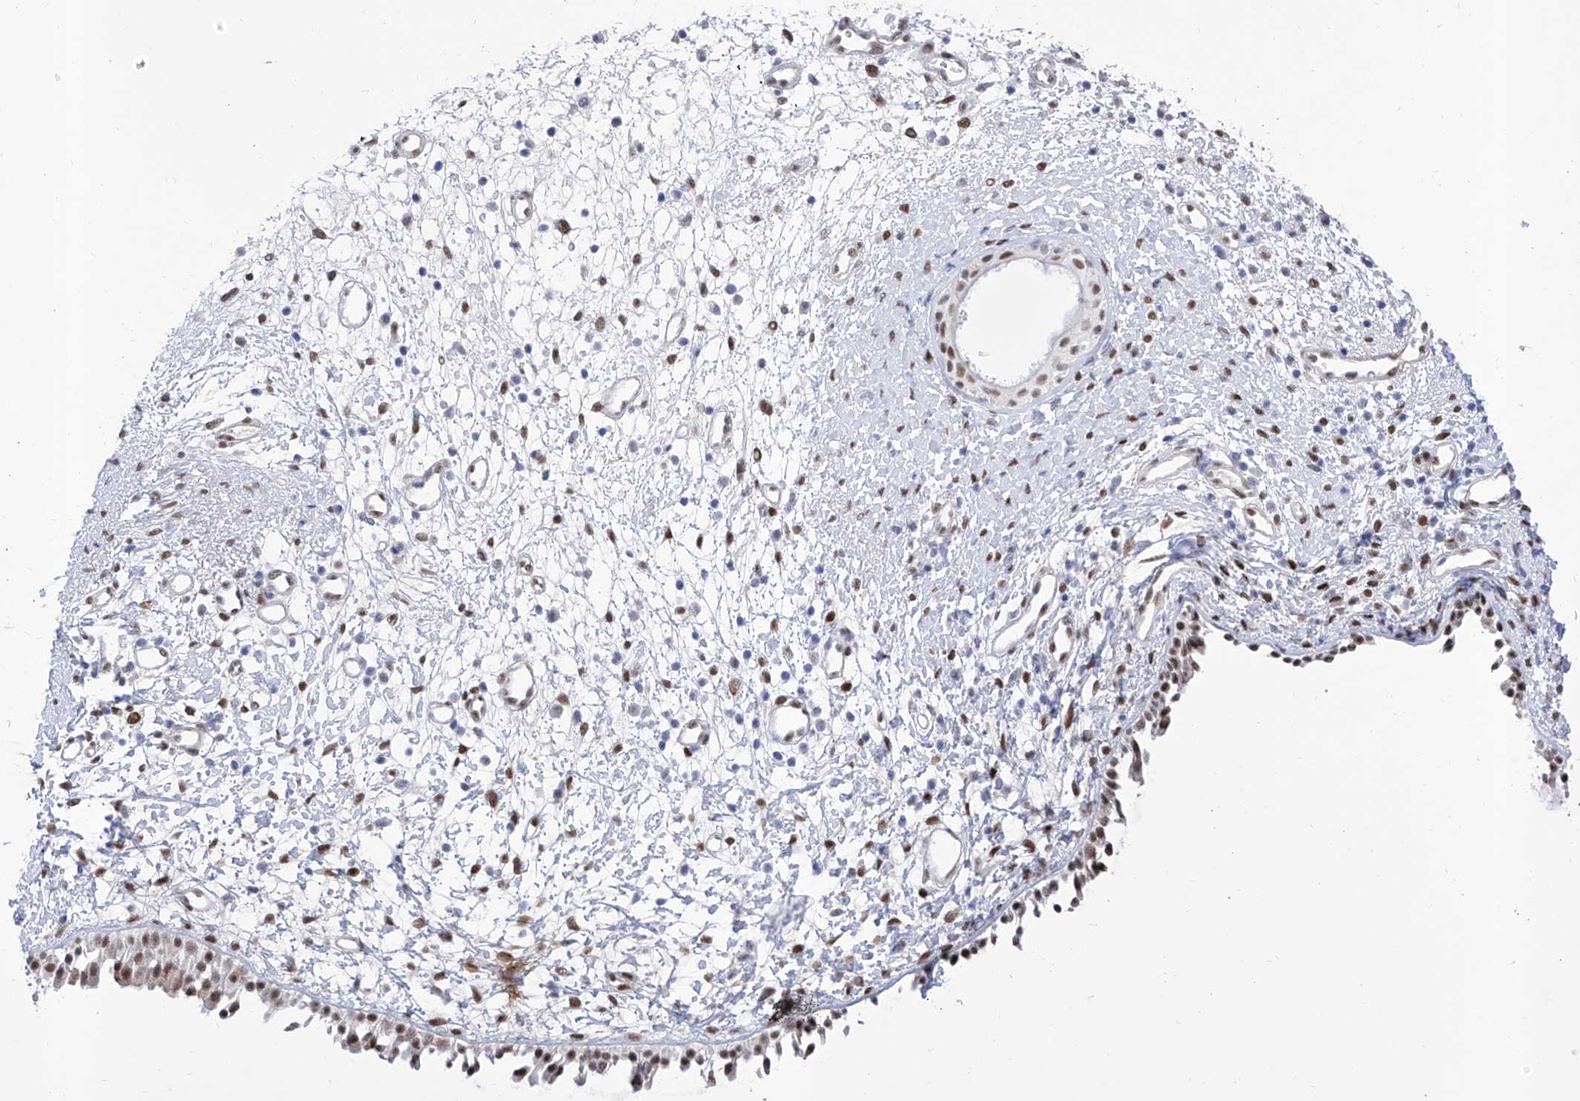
{"staining": {"intensity": "moderate", "quantity": ">75%", "location": "cytoplasmic/membranous,nuclear"}, "tissue": "nasopharynx", "cell_type": "Respiratory epithelial cells", "image_type": "normal", "snomed": [{"axis": "morphology", "description": "Normal tissue, NOS"}, {"axis": "topography", "description": "Nasopharynx"}], "caption": "Nasopharynx stained with immunohistochemistry (IHC) exhibits moderate cytoplasmic/membranous,nuclear staining in approximately >75% of respiratory epithelial cells.", "gene": "ATN1", "patient": {"sex": "male", "age": 22}}